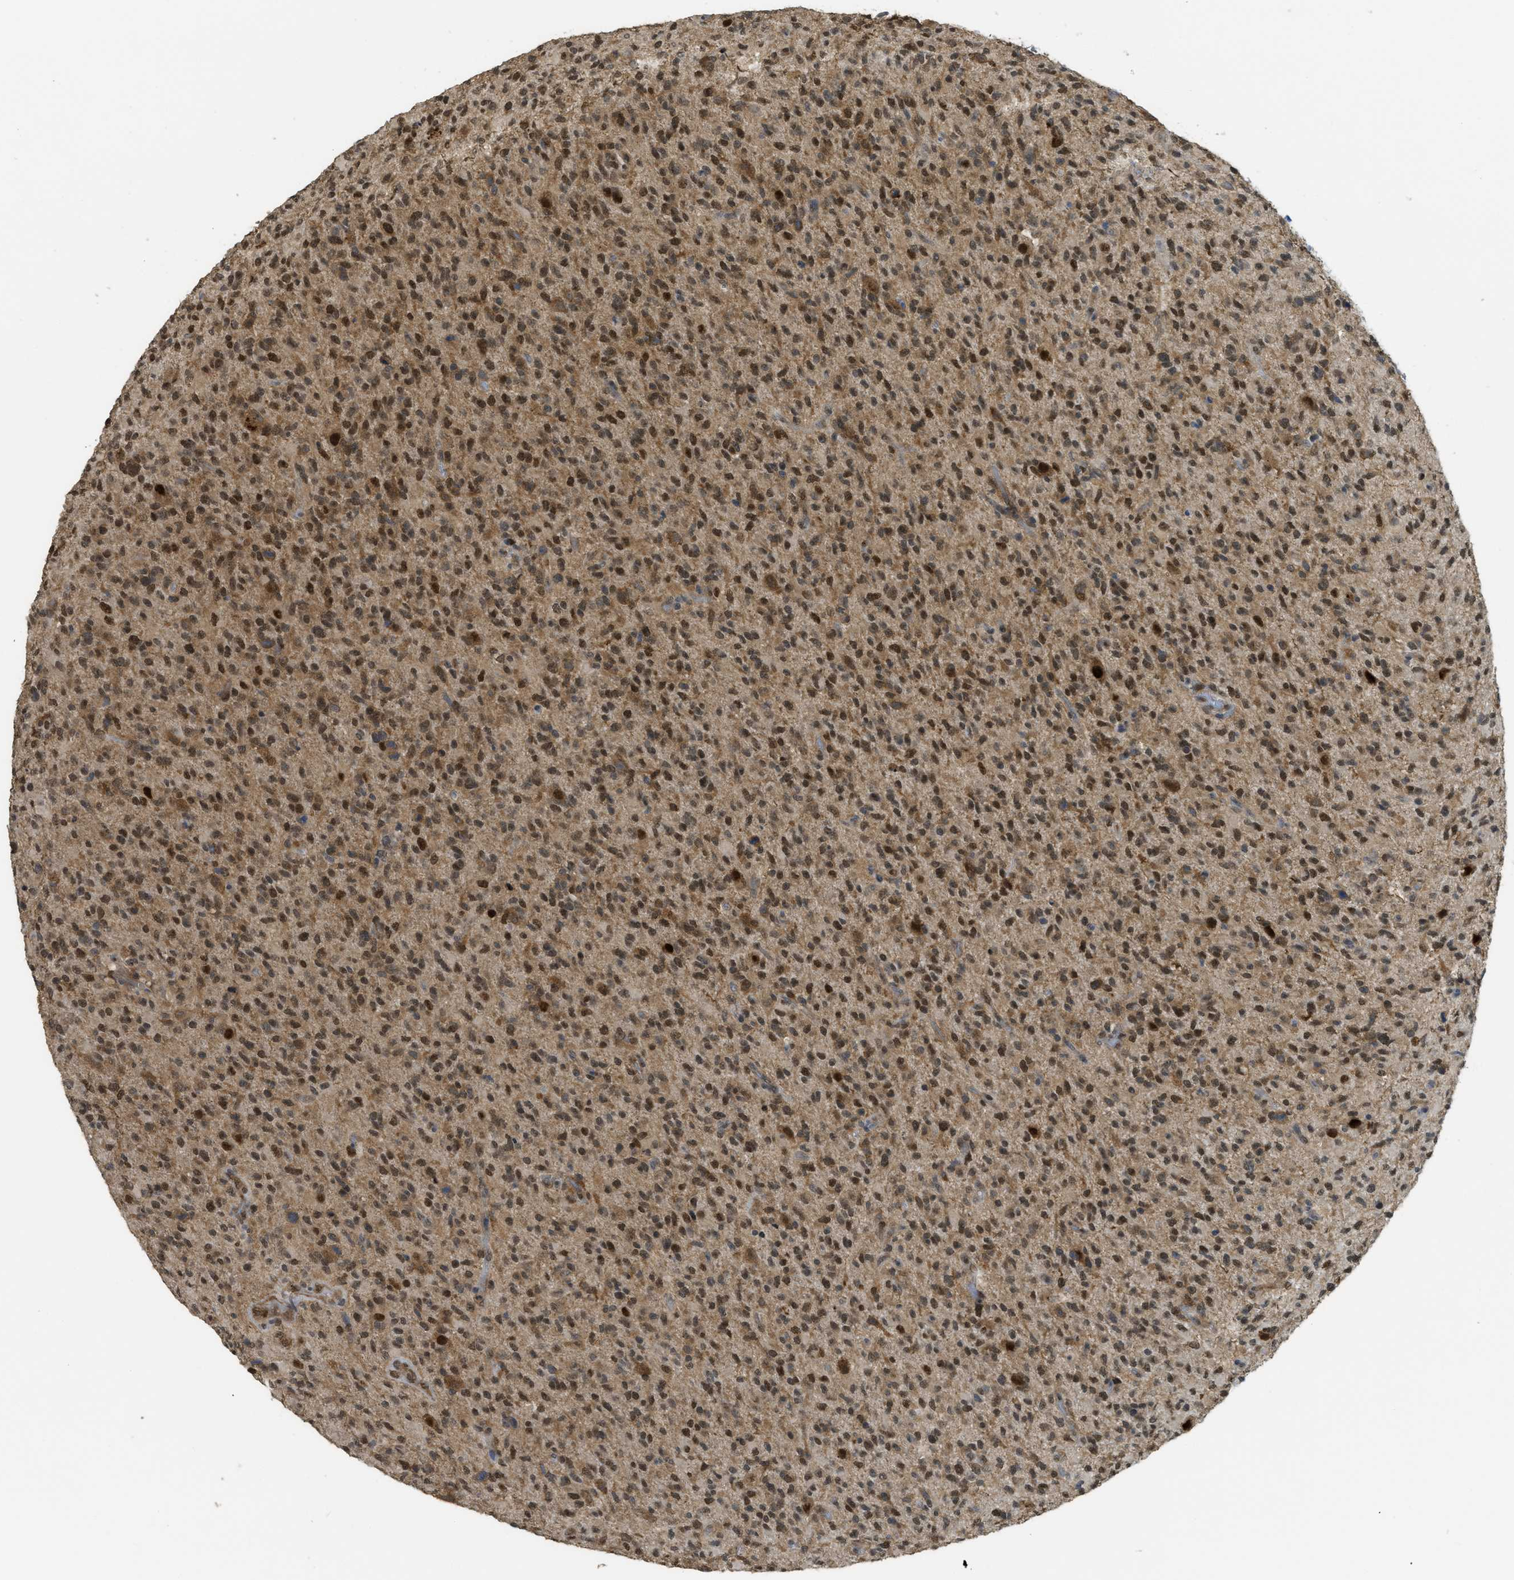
{"staining": {"intensity": "moderate", "quantity": ">75%", "location": "cytoplasmic/membranous,nuclear"}, "tissue": "glioma", "cell_type": "Tumor cells", "image_type": "cancer", "snomed": [{"axis": "morphology", "description": "Glioma, malignant, High grade"}, {"axis": "topography", "description": "Brain"}], "caption": "The histopathology image demonstrates immunohistochemical staining of glioma. There is moderate cytoplasmic/membranous and nuclear positivity is appreciated in about >75% of tumor cells. Using DAB (brown) and hematoxylin (blue) stains, captured at high magnification using brightfield microscopy.", "gene": "PSMC5", "patient": {"sex": "male", "age": 71}}